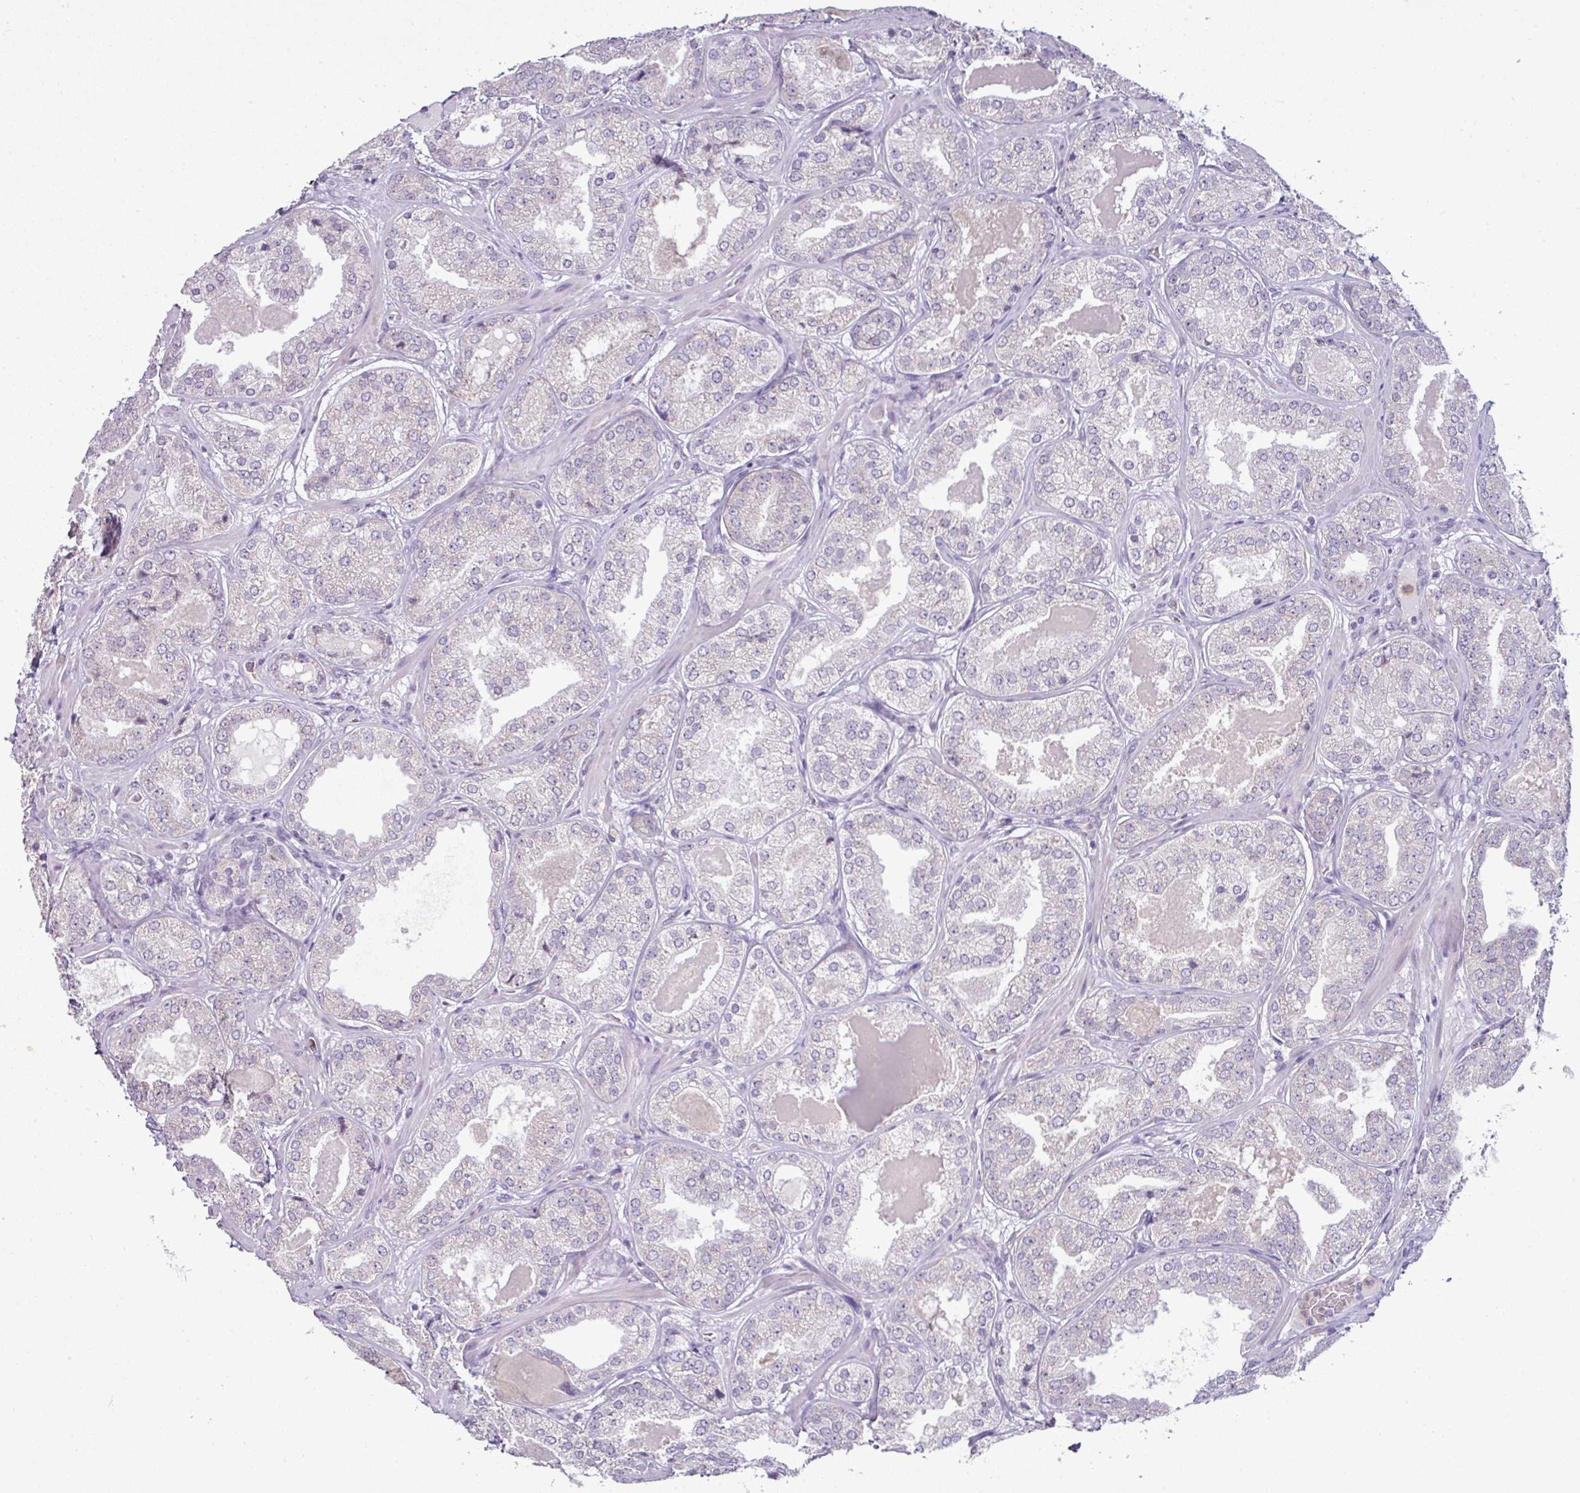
{"staining": {"intensity": "negative", "quantity": "none", "location": "none"}, "tissue": "prostate cancer", "cell_type": "Tumor cells", "image_type": "cancer", "snomed": [{"axis": "morphology", "description": "Adenocarcinoma, High grade"}, {"axis": "topography", "description": "Prostate"}], "caption": "An immunohistochemistry image of prostate cancer is shown. There is no staining in tumor cells of prostate cancer.", "gene": "HBEGF", "patient": {"sex": "male", "age": 63}}